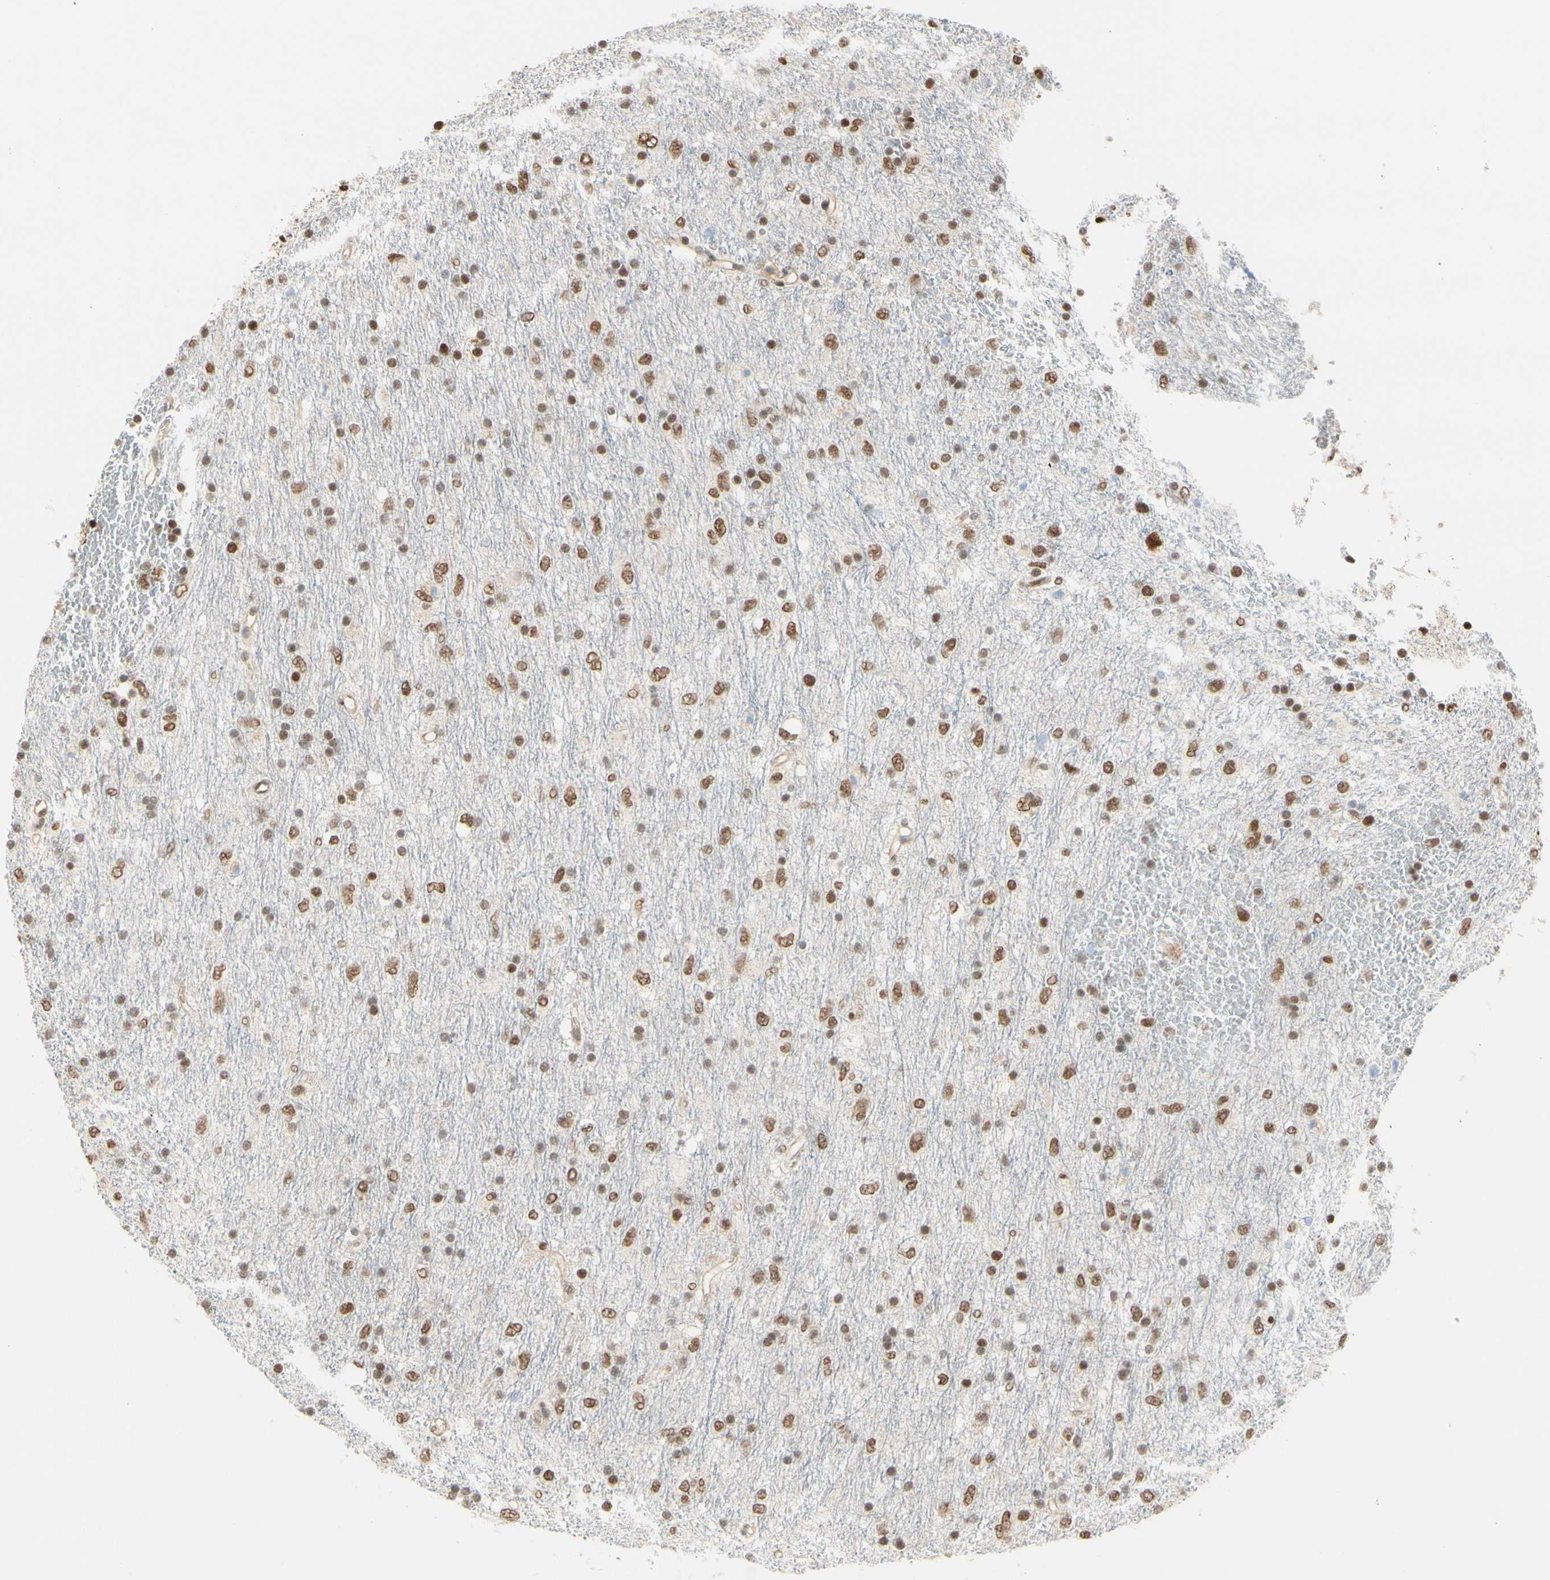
{"staining": {"intensity": "moderate", "quantity": ">75%", "location": "nuclear"}, "tissue": "glioma", "cell_type": "Tumor cells", "image_type": "cancer", "snomed": [{"axis": "morphology", "description": "Glioma, malignant, Low grade"}, {"axis": "topography", "description": "Brain"}], "caption": "IHC photomicrograph of neoplastic tissue: human glioma stained using immunohistochemistry (IHC) reveals medium levels of moderate protein expression localized specifically in the nuclear of tumor cells, appearing as a nuclear brown color.", "gene": "SUFU", "patient": {"sex": "male", "age": 77}}